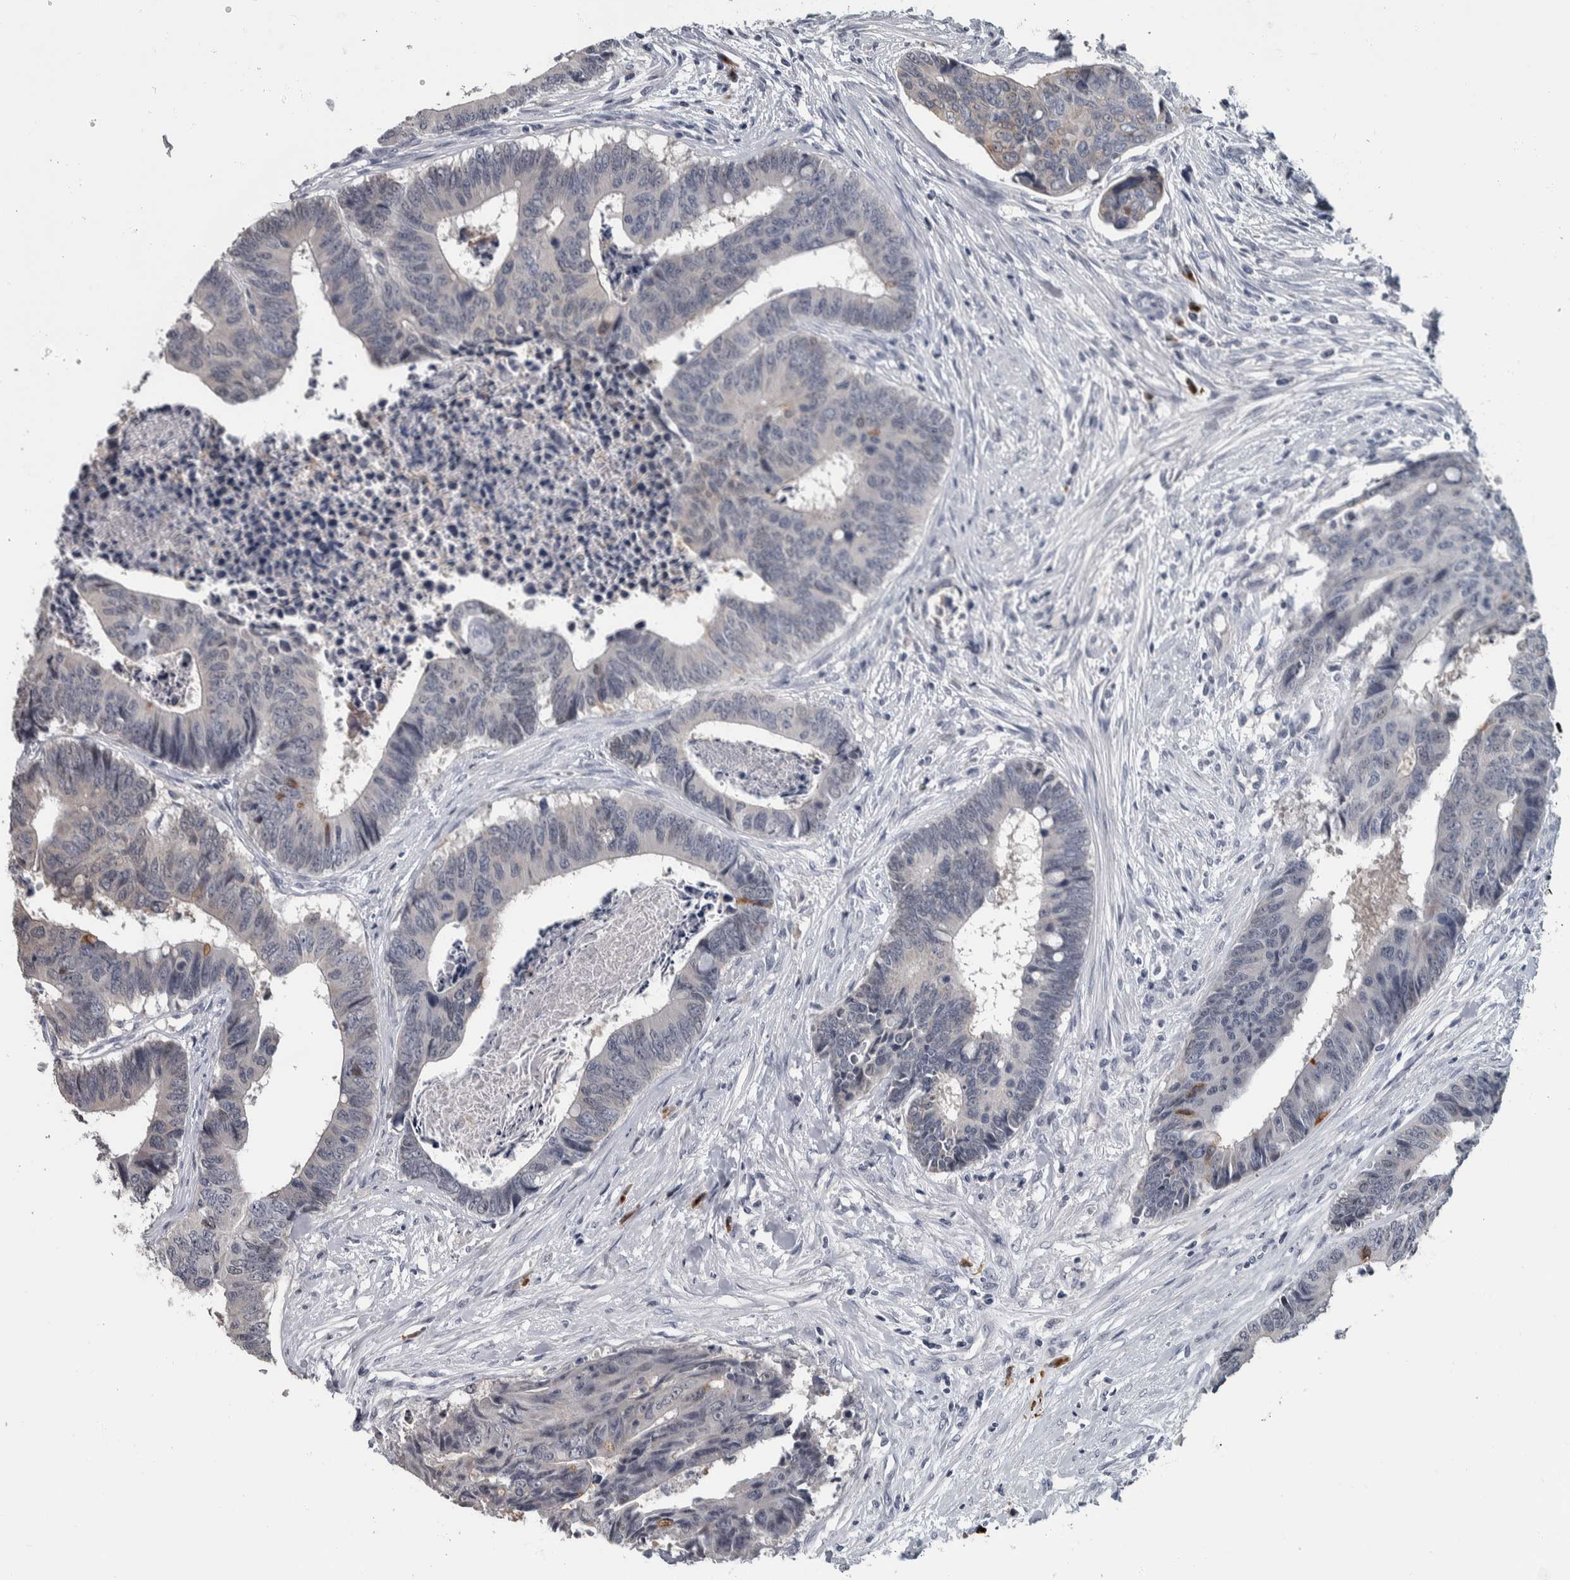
{"staining": {"intensity": "negative", "quantity": "none", "location": "none"}, "tissue": "colorectal cancer", "cell_type": "Tumor cells", "image_type": "cancer", "snomed": [{"axis": "morphology", "description": "Adenocarcinoma, NOS"}, {"axis": "topography", "description": "Rectum"}], "caption": "Protein analysis of adenocarcinoma (colorectal) exhibits no significant positivity in tumor cells. (DAB immunohistochemistry visualized using brightfield microscopy, high magnification).", "gene": "CAVIN4", "patient": {"sex": "male", "age": 84}}